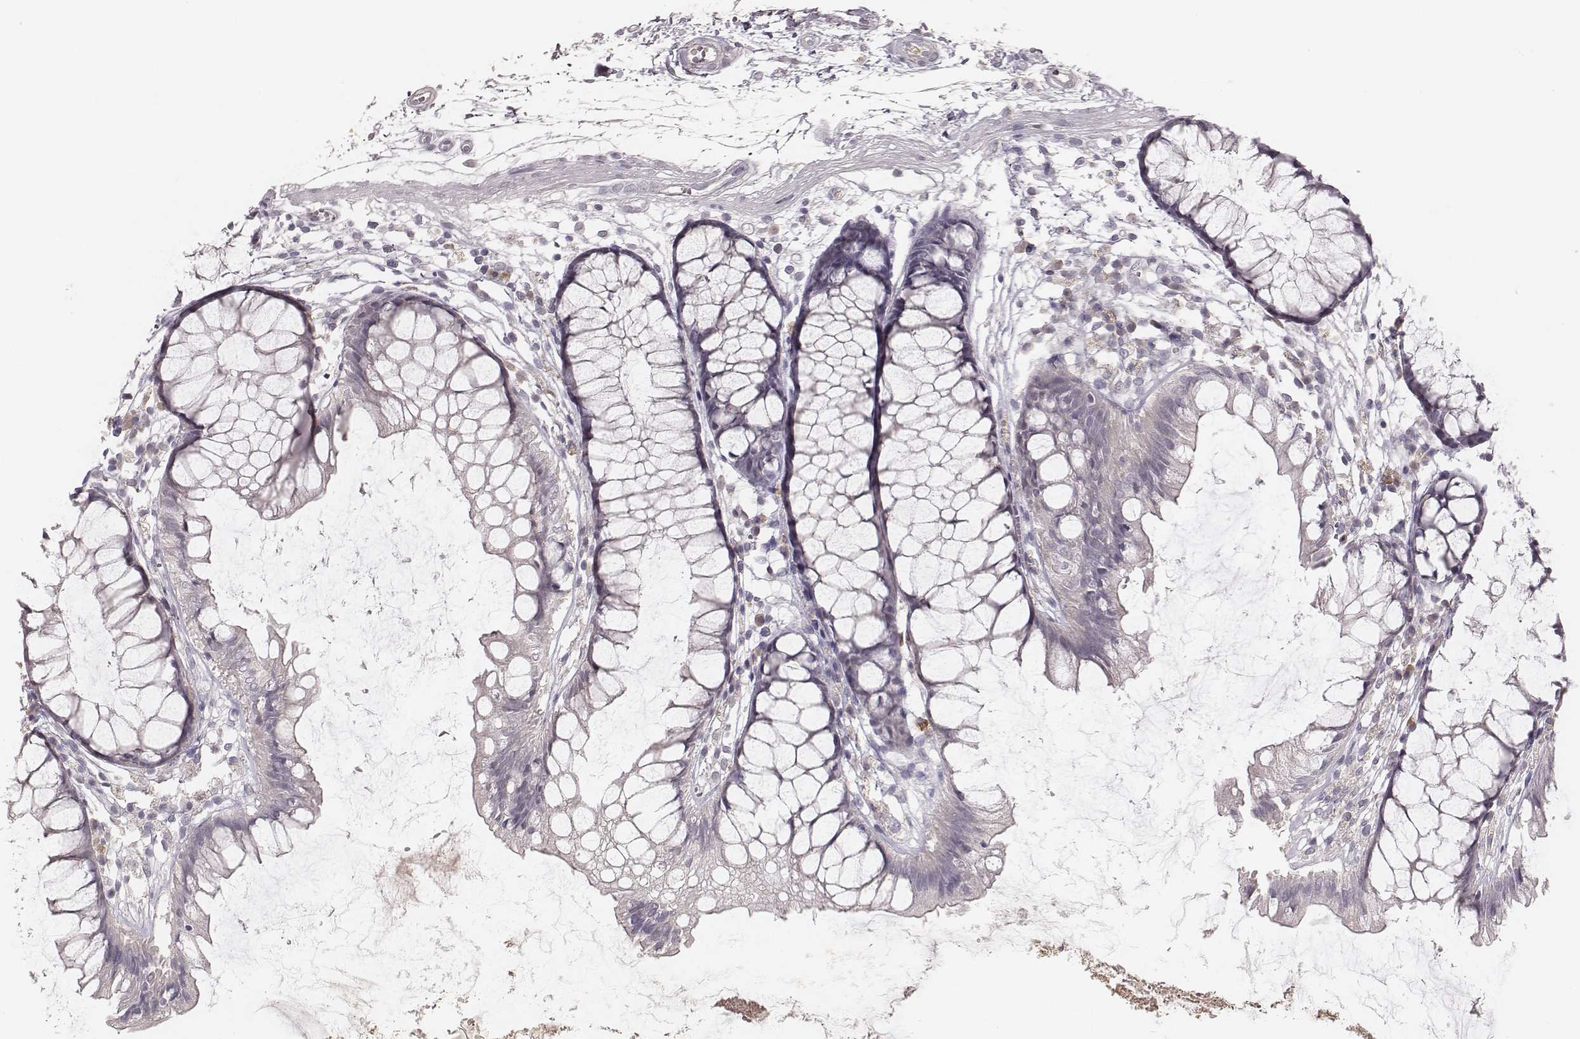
{"staining": {"intensity": "negative", "quantity": "none", "location": "none"}, "tissue": "colon", "cell_type": "Endothelial cells", "image_type": "normal", "snomed": [{"axis": "morphology", "description": "Normal tissue, NOS"}, {"axis": "morphology", "description": "Adenocarcinoma, NOS"}, {"axis": "topography", "description": "Colon"}], "caption": "A micrograph of human colon is negative for staining in endothelial cells. (Brightfield microscopy of DAB (3,3'-diaminobenzidine) immunohistochemistry (IHC) at high magnification).", "gene": "LY6K", "patient": {"sex": "male", "age": 65}}